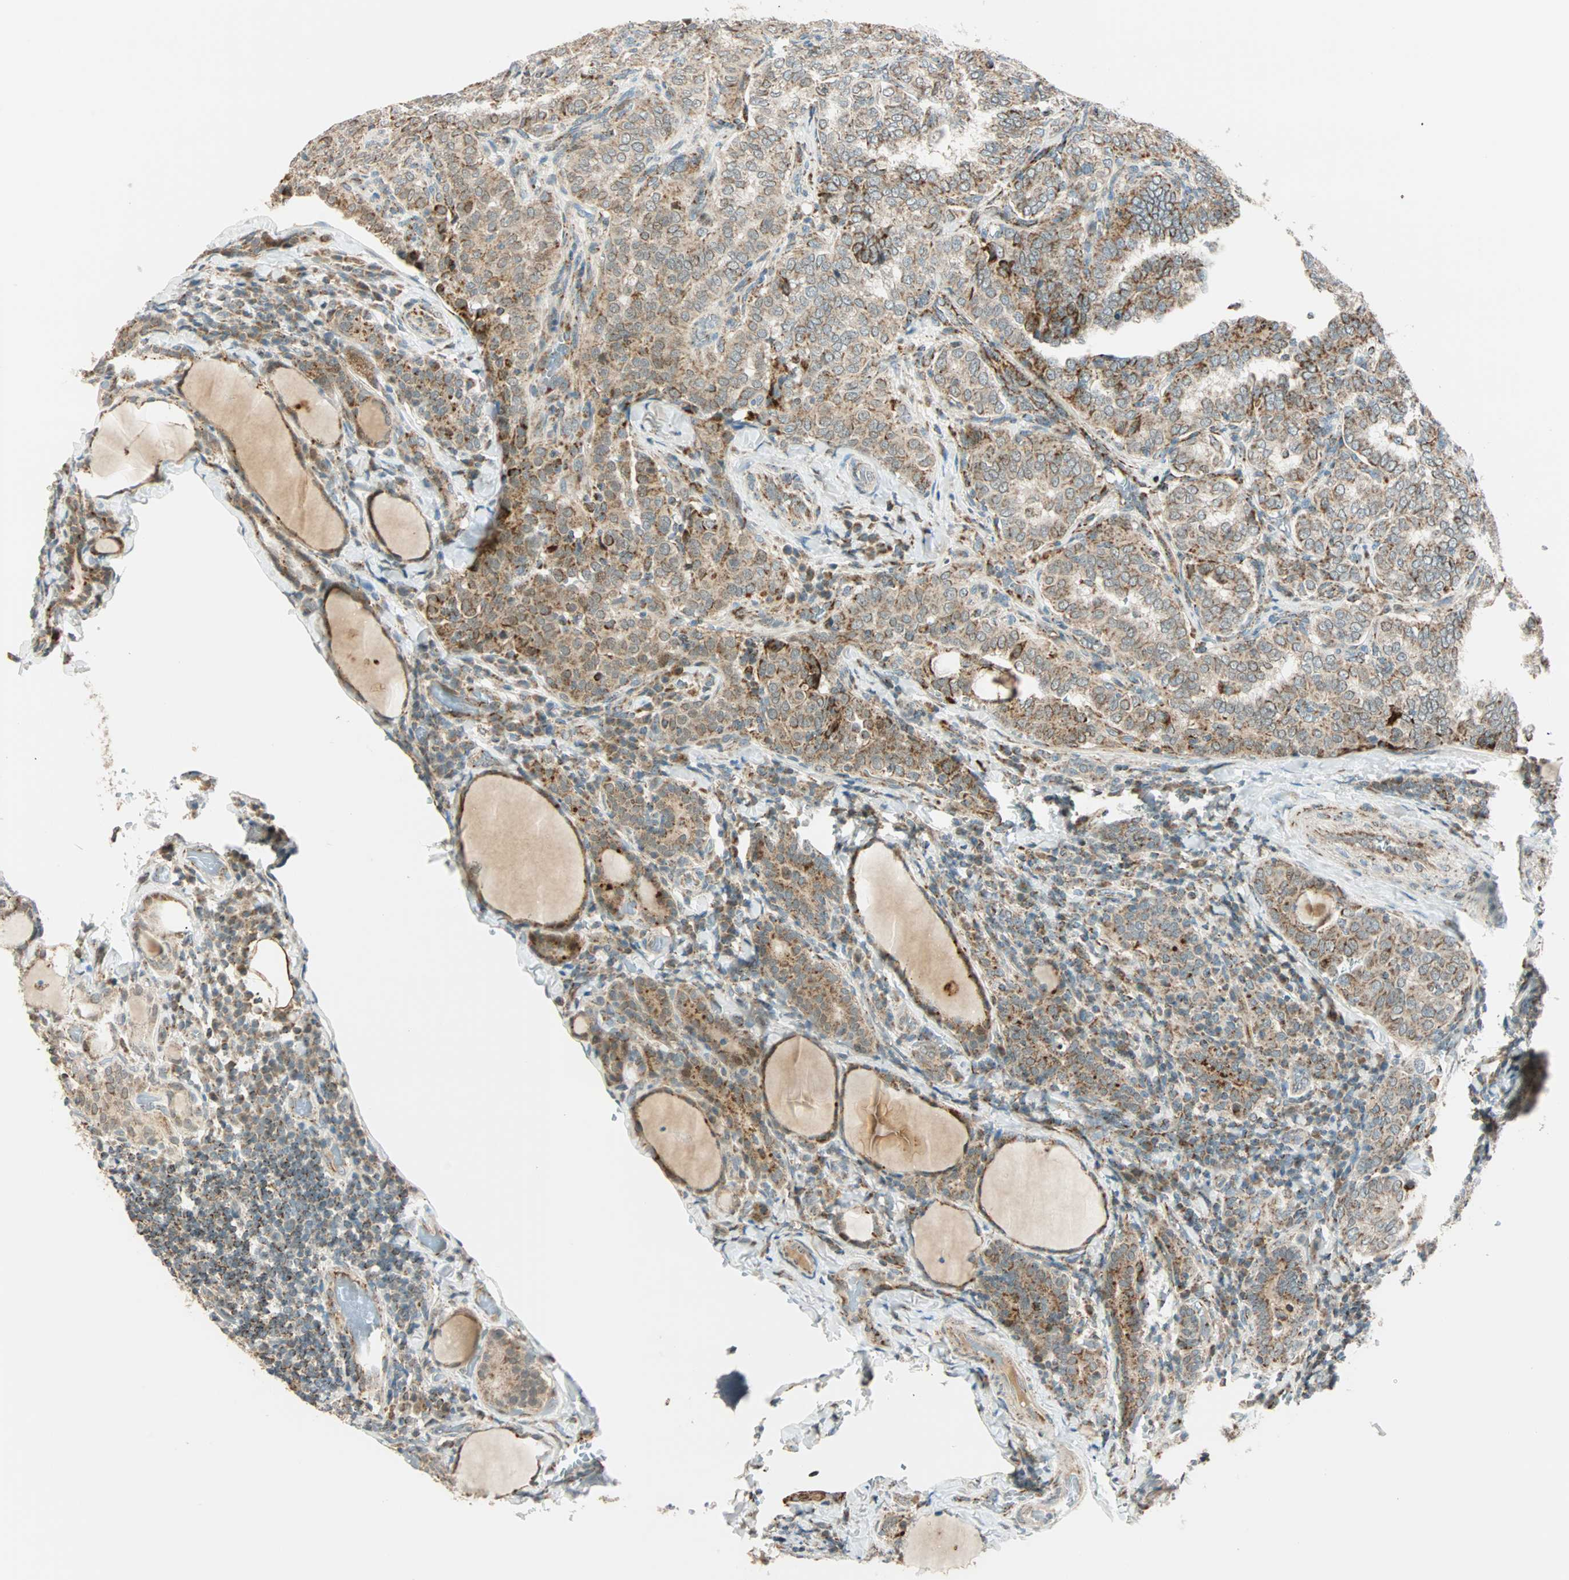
{"staining": {"intensity": "moderate", "quantity": ">75%", "location": "cytoplasmic/membranous"}, "tissue": "thyroid cancer", "cell_type": "Tumor cells", "image_type": "cancer", "snomed": [{"axis": "morphology", "description": "Normal tissue, NOS"}, {"axis": "morphology", "description": "Papillary adenocarcinoma, NOS"}, {"axis": "topography", "description": "Thyroid gland"}], "caption": "Brown immunohistochemical staining in human papillary adenocarcinoma (thyroid) reveals moderate cytoplasmic/membranous positivity in about >75% of tumor cells.", "gene": "SPRY4", "patient": {"sex": "female", "age": 30}}